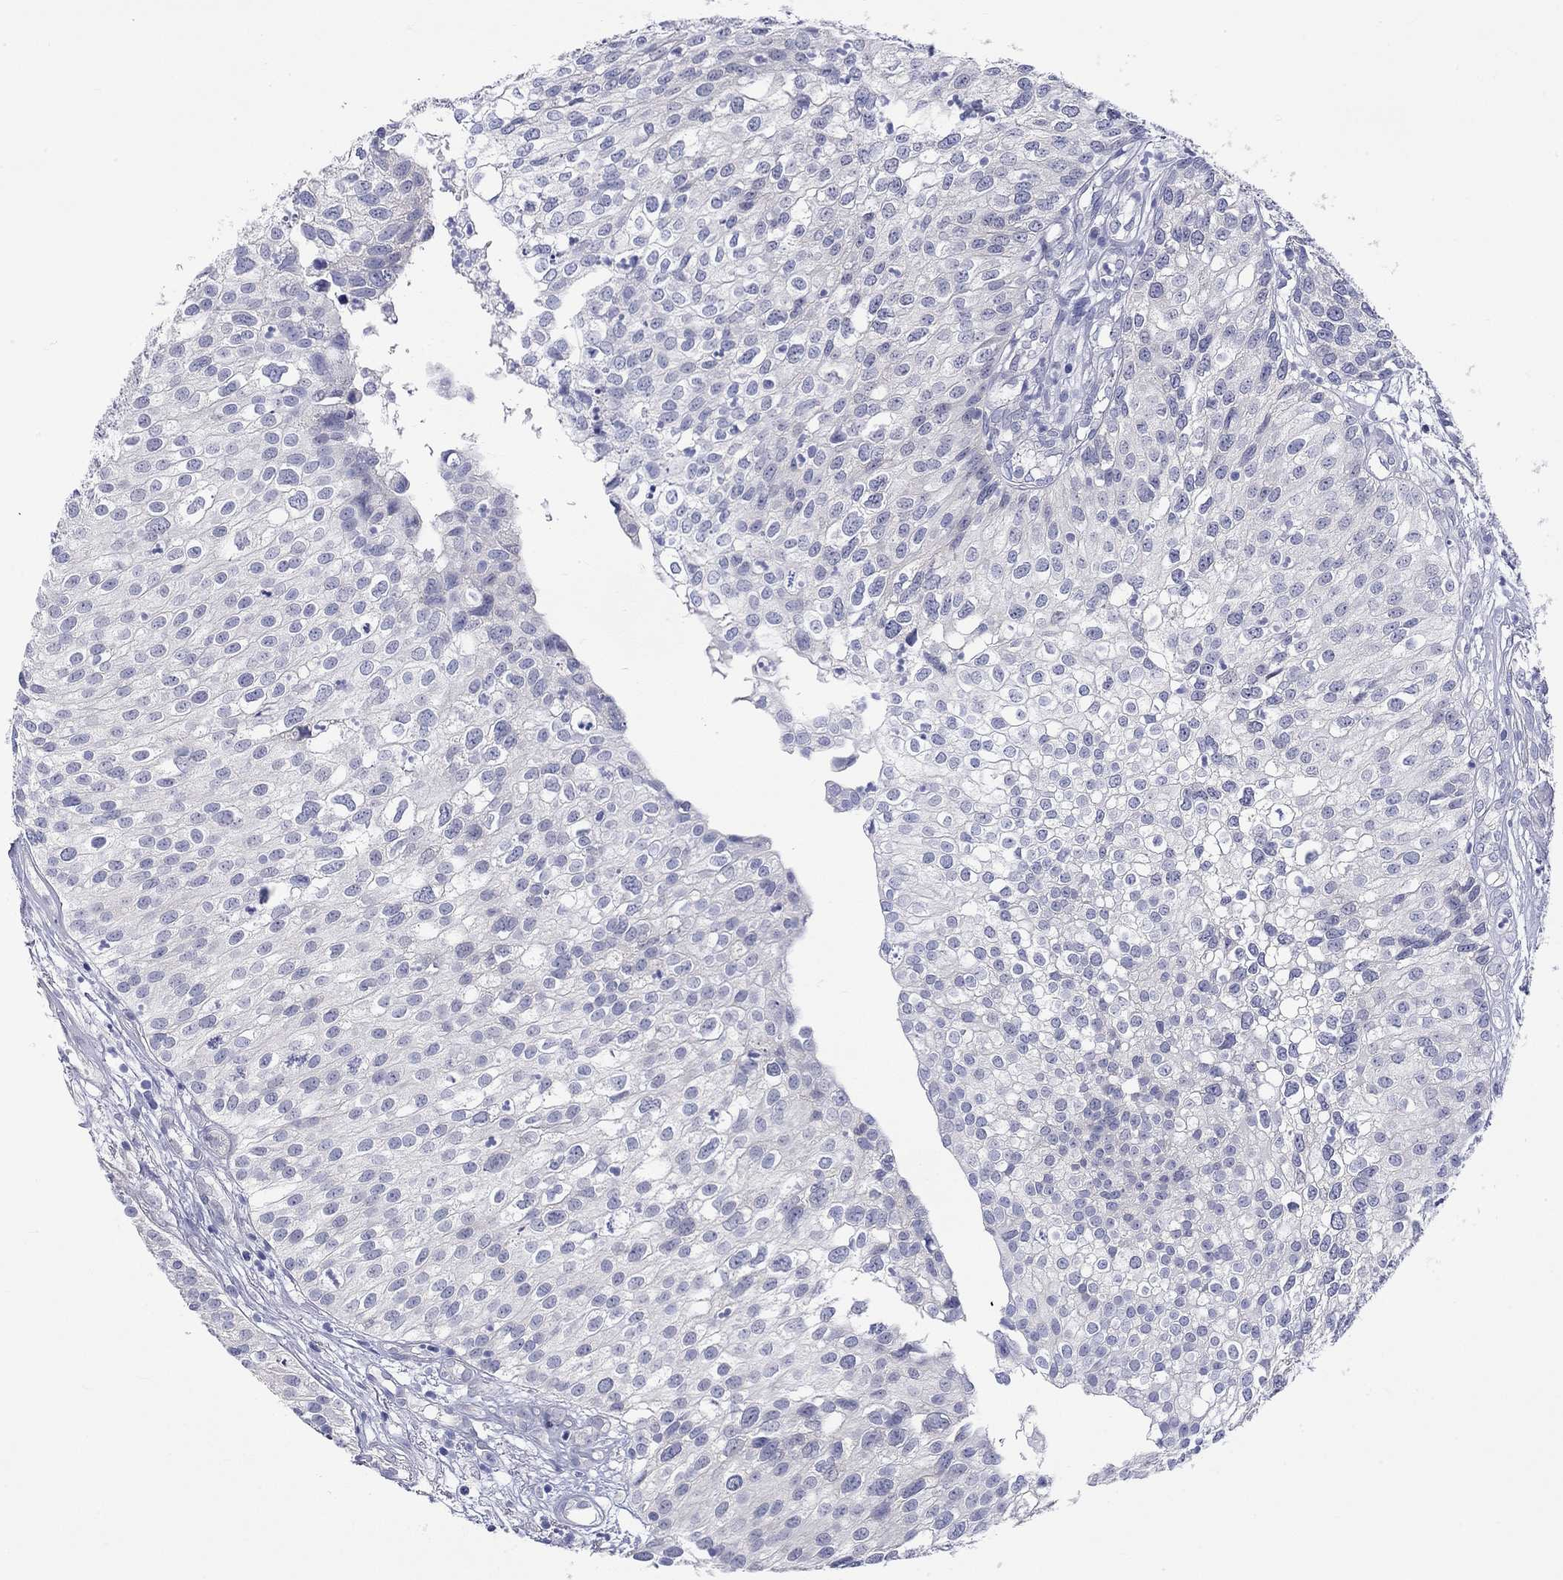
{"staining": {"intensity": "negative", "quantity": "none", "location": "none"}, "tissue": "urothelial cancer", "cell_type": "Tumor cells", "image_type": "cancer", "snomed": [{"axis": "morphology", "description": "Urothelial carcinoma, High grade"}, {"axis": "topography", "description": "Urinary bladder"}], "caption": "Image shows no protein positivity in tumor cells of urothelial carcinoma (high-grade) tissue. (Brightfield microscopy of DAB (3,3'-diaminobenzidine) immunohistochemistry at high magnification).", "gene": "CERS1", "patient": {"sex": "female", "age": 79}}